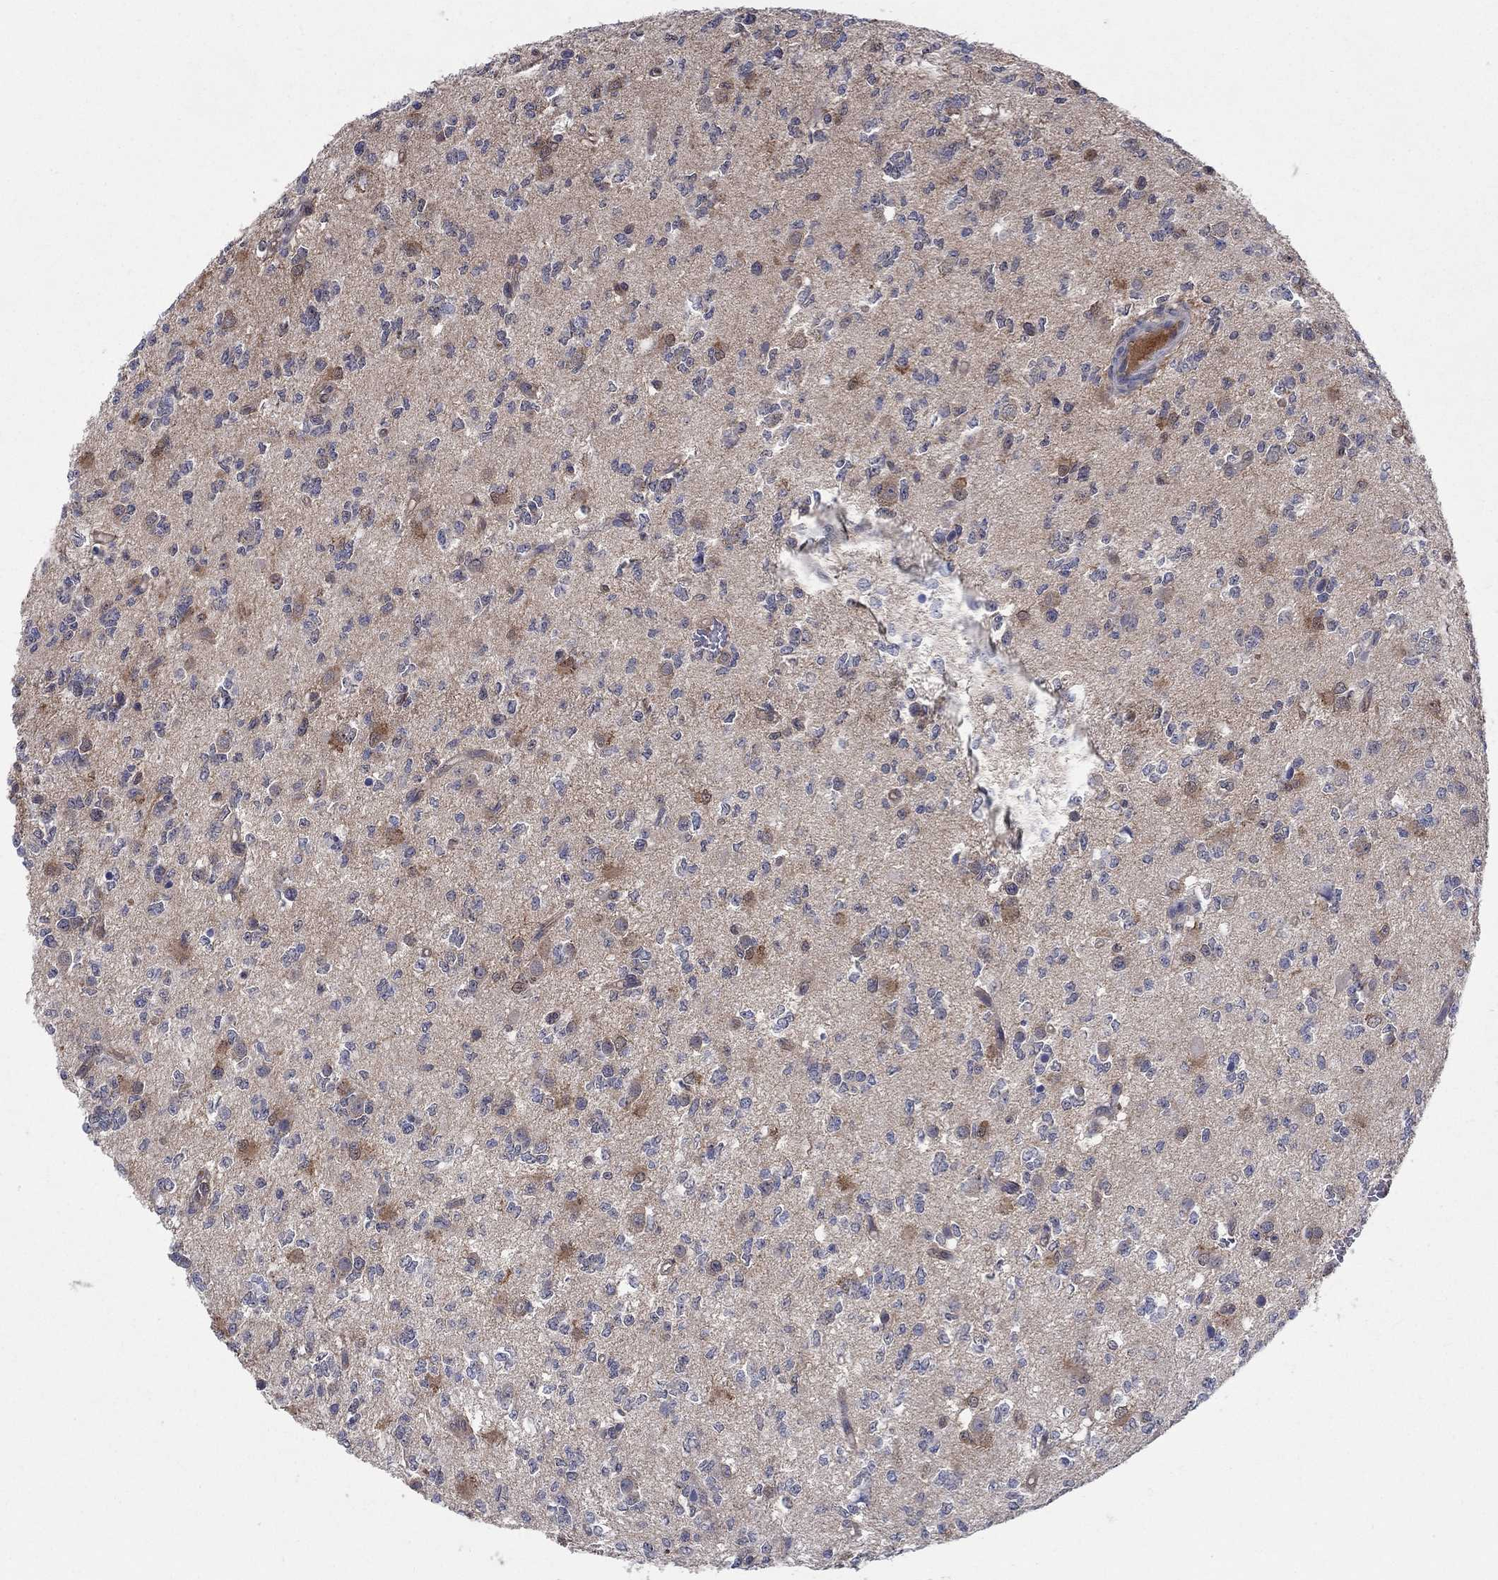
{"staining": {"intensity": "negative", "quantity": "none", "location": "none"}, "tissue": "glioma", "cell_type": "Tumor cells", "image_type": "cancer", "snomed": [{"axis": "morphology", "description": "Glioma, malignant, Low grade"}, {"axis": "topography", "description": "Brain"}], "caption": "This is an IHC photomicrograph of human glioma. There is no staining in tumor cells.", "gene": "AGFG2", "patient": {"sex": "female", "age": 45}}